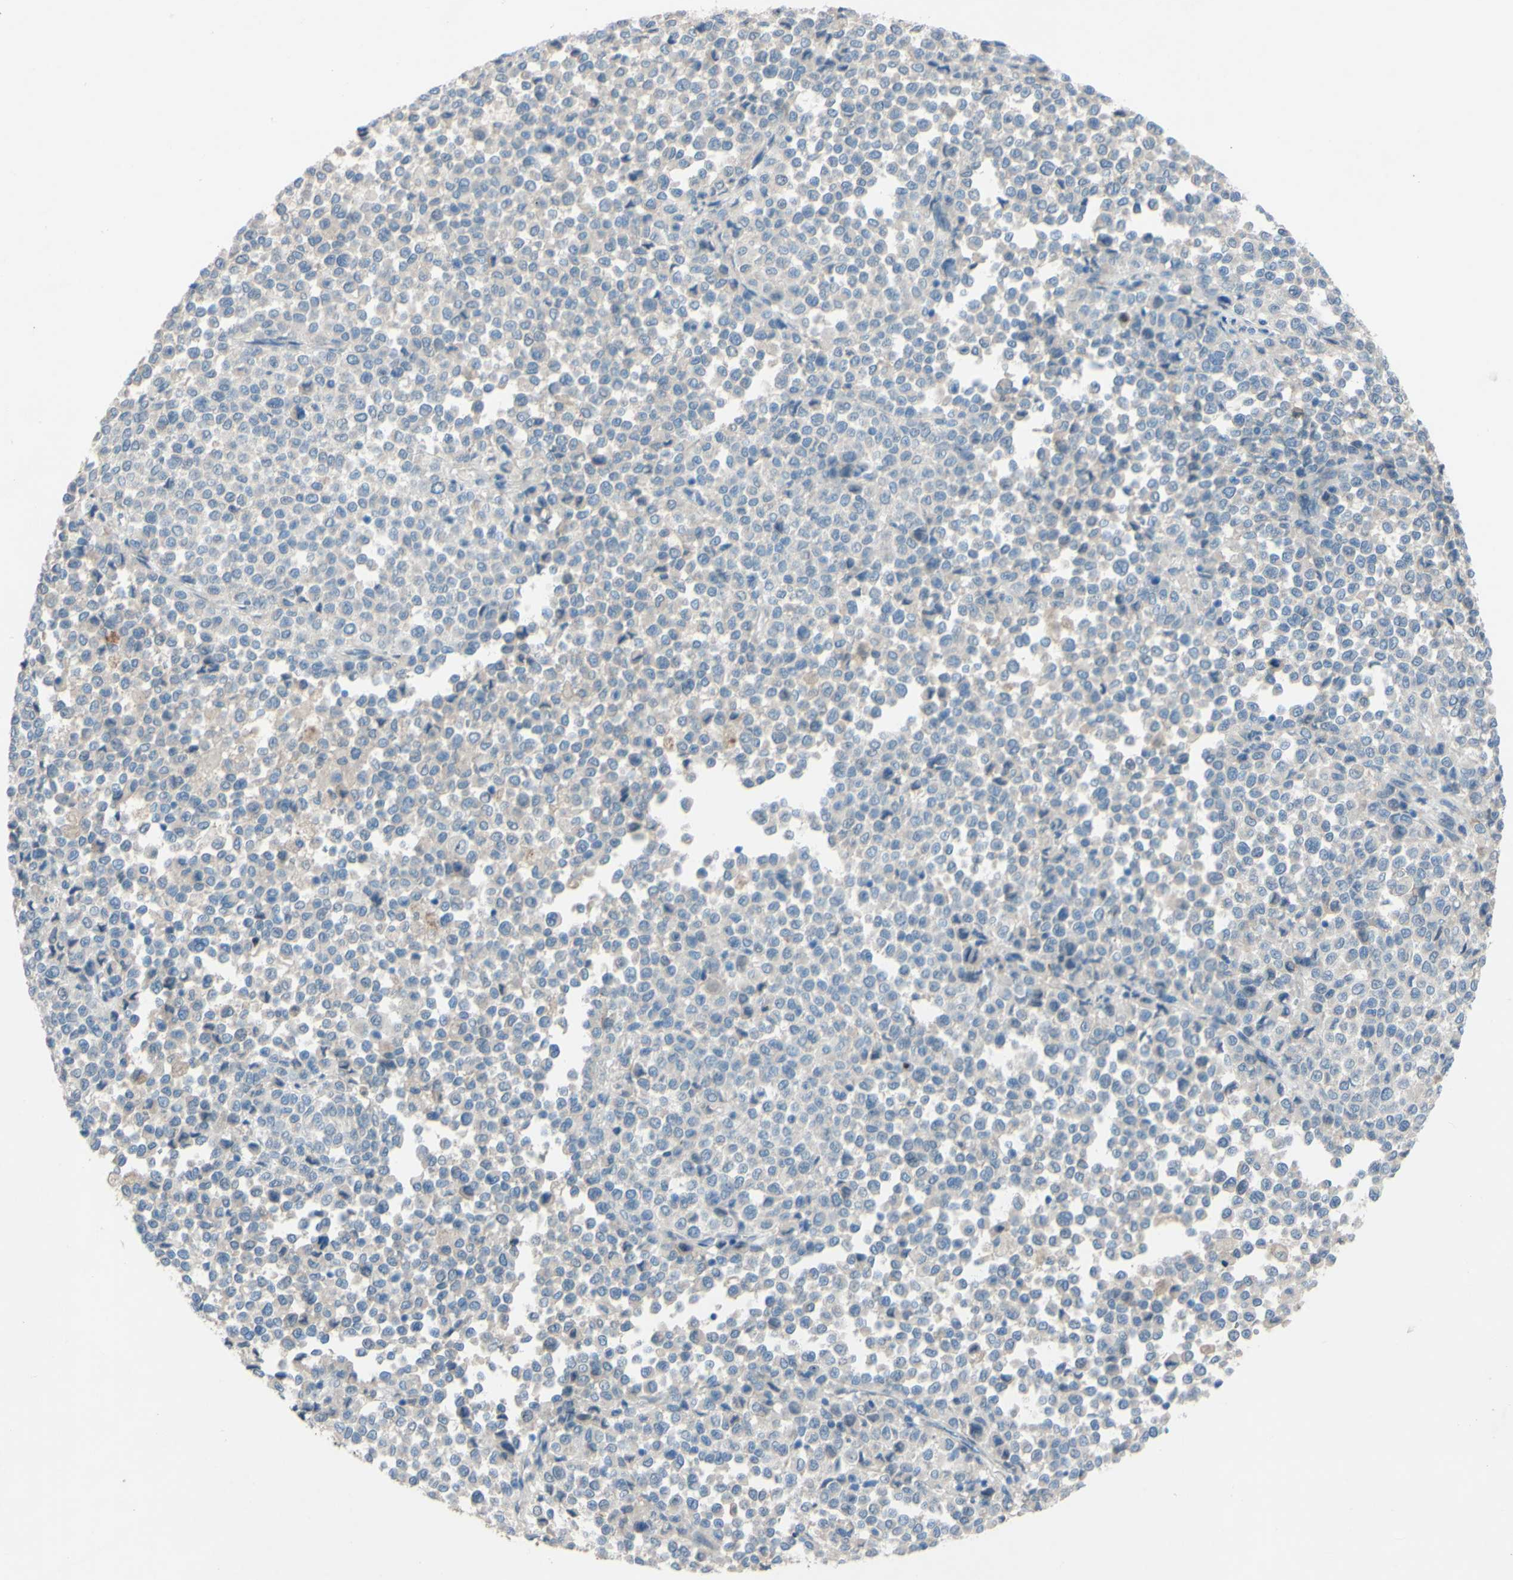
{"staining": {"intensity": "negative", "quantity": "none", "location": "none"}, "tissue": "melanoma", "cell_type": "Tumor cells", "image_type": "cancer", "snomed": [{"axis": "morphology", "description": "Malignant melanoma, Metastatic site"}, {"axis": "topography", "description": "Pancreas"}], "caption": "A high-resolution photomicrograph shows immunohistochemistry (IHC) staining of melanoma, which exhibits no significant expression in tumor cells.", "gene": "CDCP1", "patient": {"sex": "female", "age": 30}}